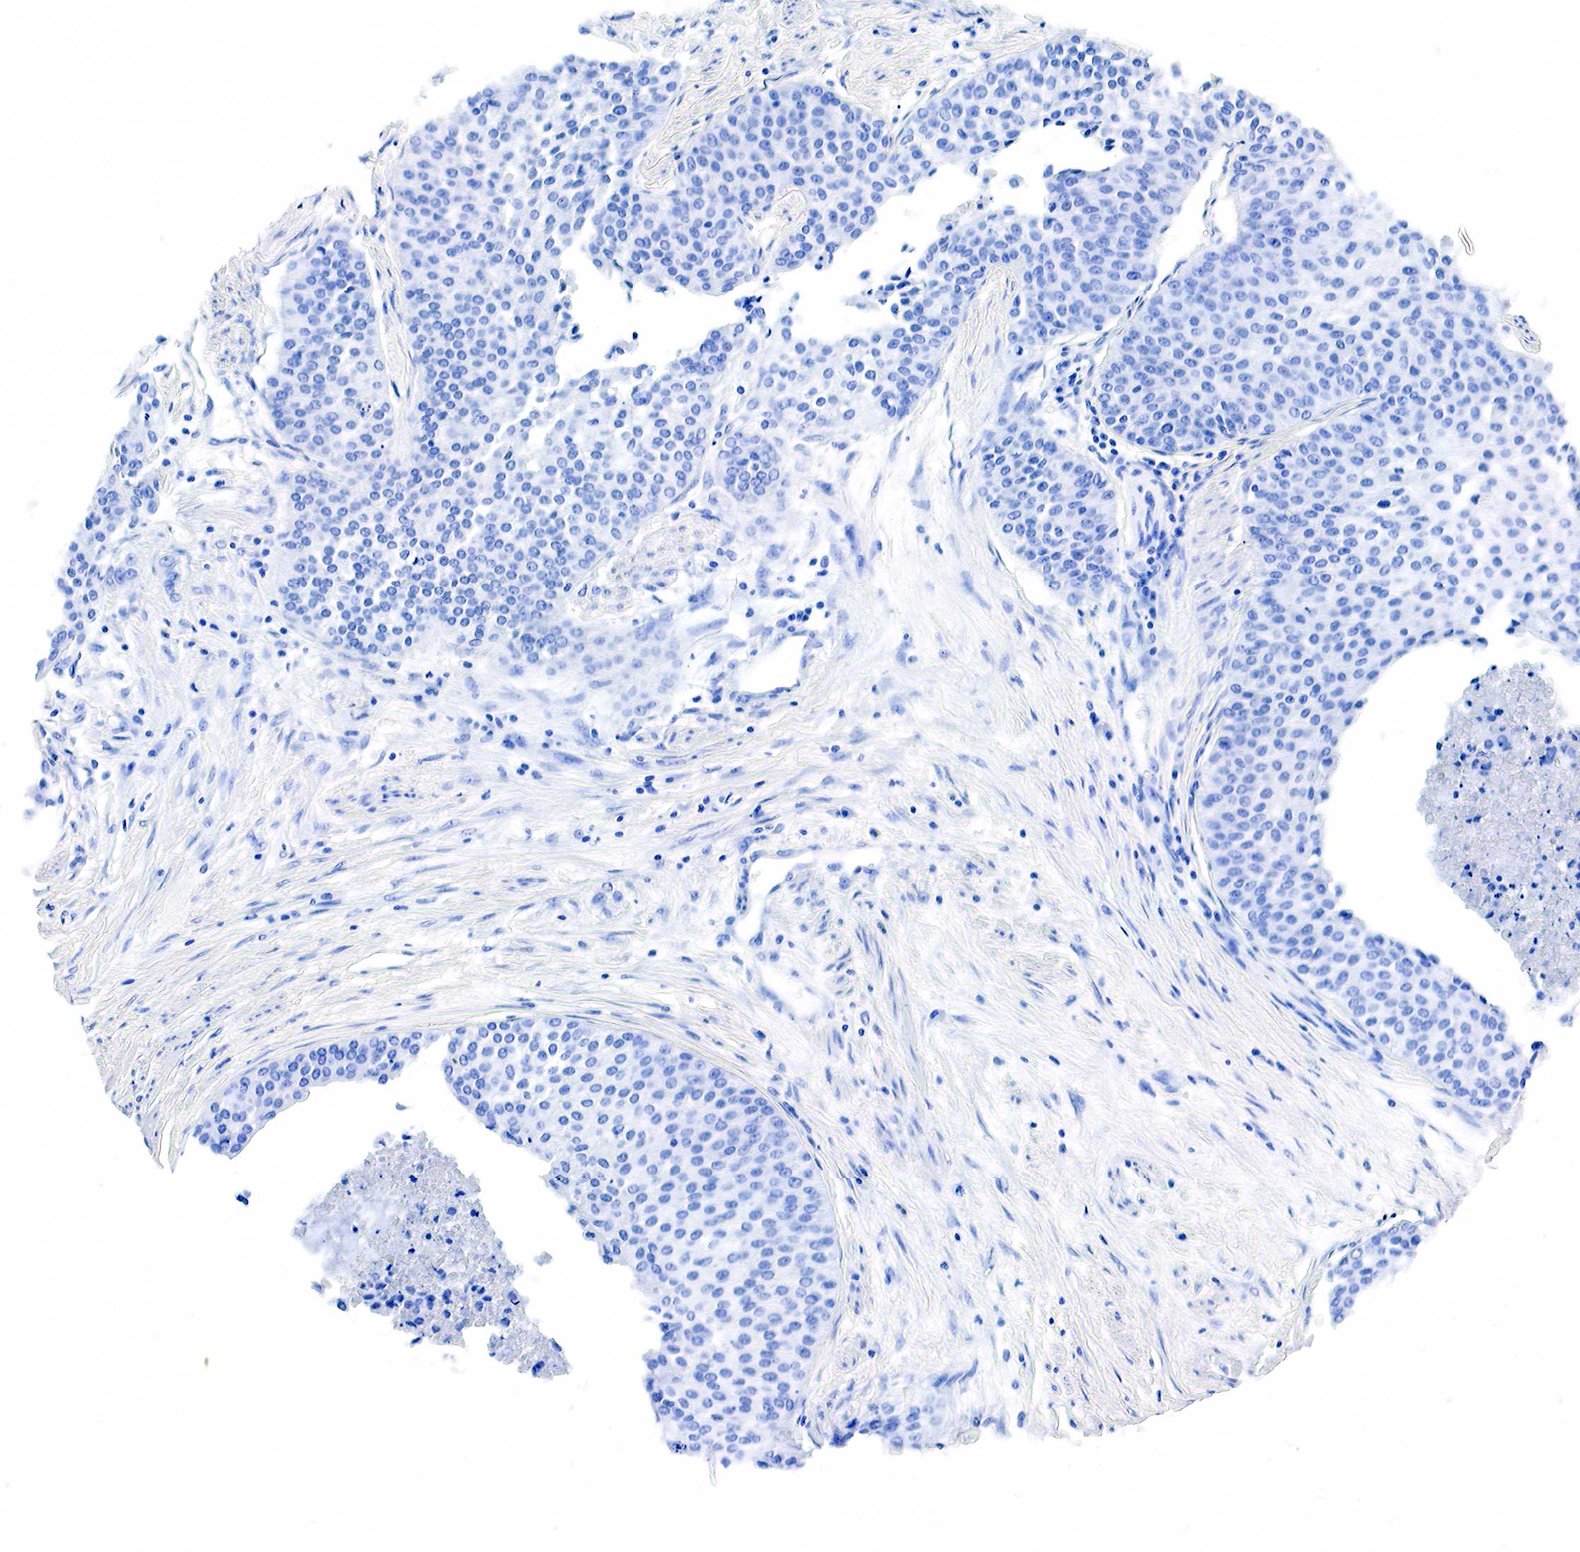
{"staining": {"intensity": "negative", "quantity": "none", "location": "none"}, "tissue": "urothelial cancer", "cell_type": "Tumor cells", "image_type": "cancer", "snomed": [{"axis": "morphology", "description": "Urothelial carcinoma, Low grade"}, {"axis": "topography", "description": "Urinary bladder"}], "caption": "An immunohistochemistry histopathology image of urothelial cancer is shown. There is no staining in tumor cells of urothelial cancer.", "gene": "ACP3", "patient": {"sex": "female", "age": 73}}